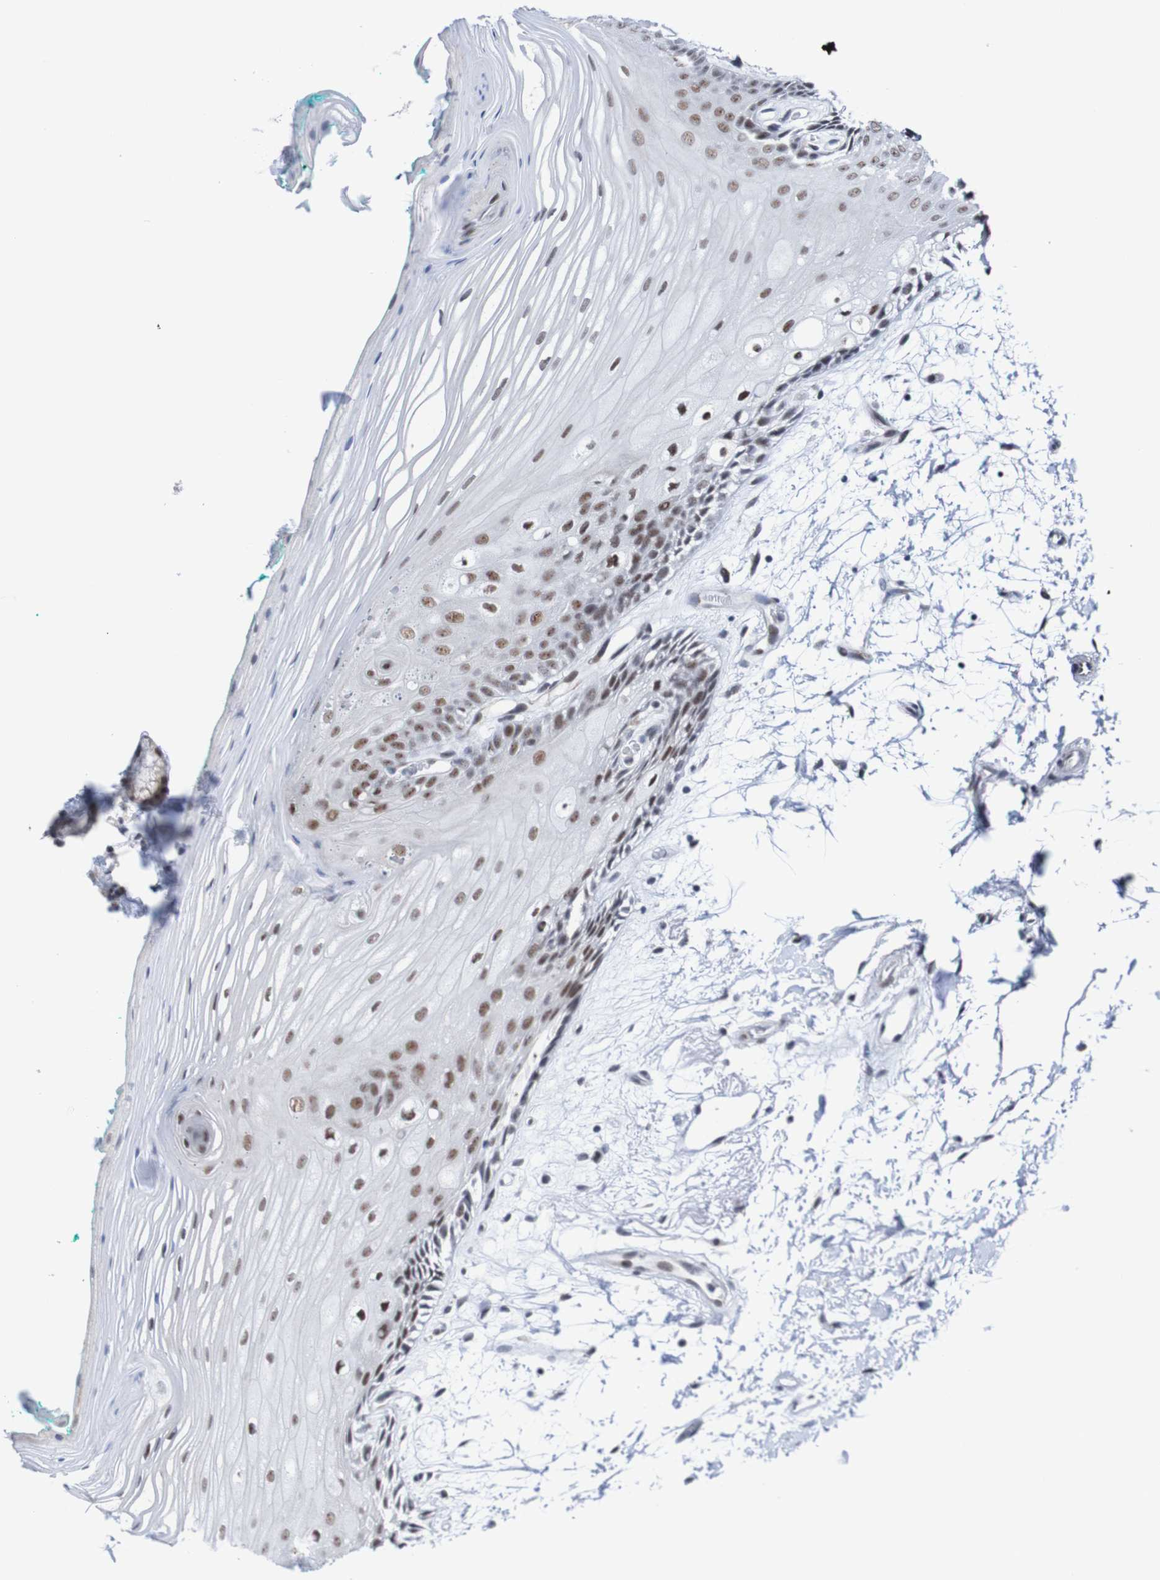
{"staining": {"intensity": "moderate", "quantity": "25%-75%", "location": "nuclear"}, "tissue": "oral mucosa", "cell_type": "Squamous epithelial cells", "image_type": "normal", "snomed": [{"axis": "morphology", "description": "Normal tissue, NOS"}, {"axis": "topography", "description": "Skeletal muscle"}, {"axis": "topography", "description": "Oral tissue"}, {"axis": "topography", "description": "Peripheral nerve tissue"}], "caption": "Protein expression analysis of unremarkable oral mucosa shows moderate nuclear positivity in approximately 25%-75% of squamous epithelial cells. (brown staining indicates protein expression, while blue staining denotes nuclei).", "gene": "CDC5L", "patient": {"sex": "female", "age": 84}}